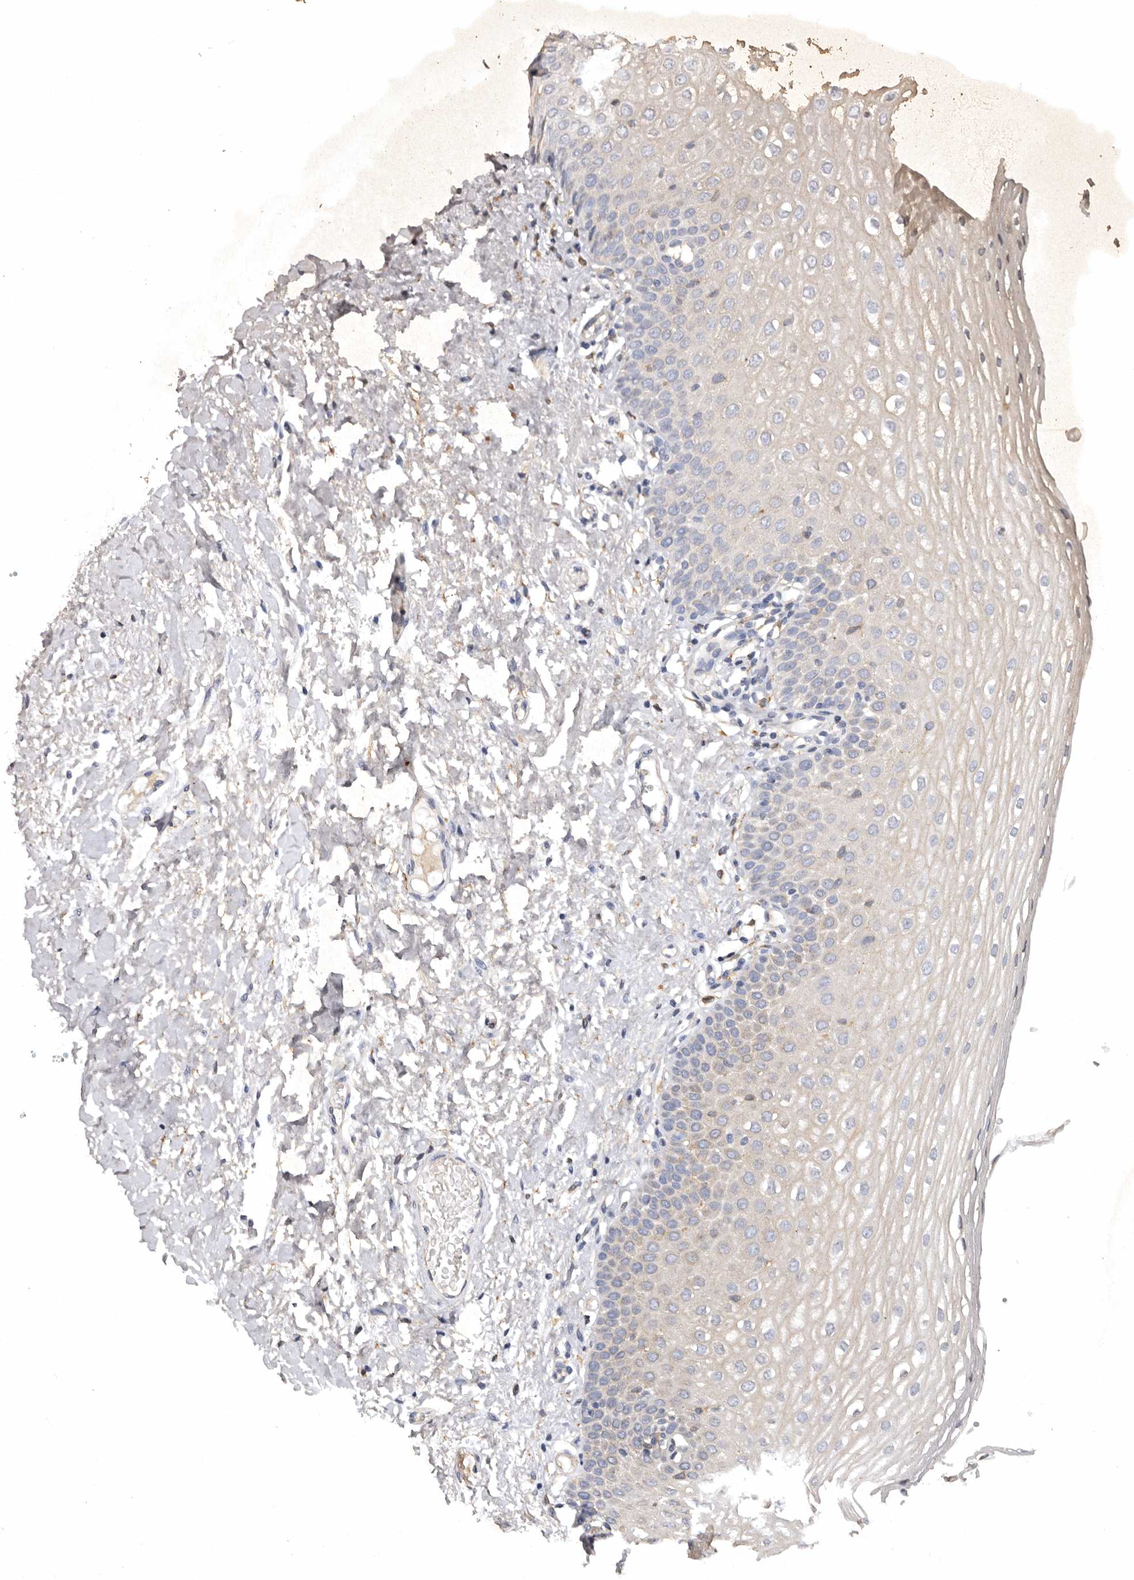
{"staining": {"intensity": "negative", "quantity": "none", "location": "none"}, "tissue": "oral mucosa", "cell_type": "Squamous epithelial cells", "image_type": "normal", "snomed": [{"axis": "morphology", "description": "Normal tissue, NOS"}, {"axis": "topography", "description": "Oral tissue"}], "caption": "High power microscopy image of an IHC micrograph of normal oral mucosa, revealing no significant expression in squamous epithelial cells. Brightfield microscopy of IHC stained with DAB (brown) and hematoxylin (blue), captured at high magnification.", "gene": "INKA2", "patient": {"sex": "female", "age": 56}}